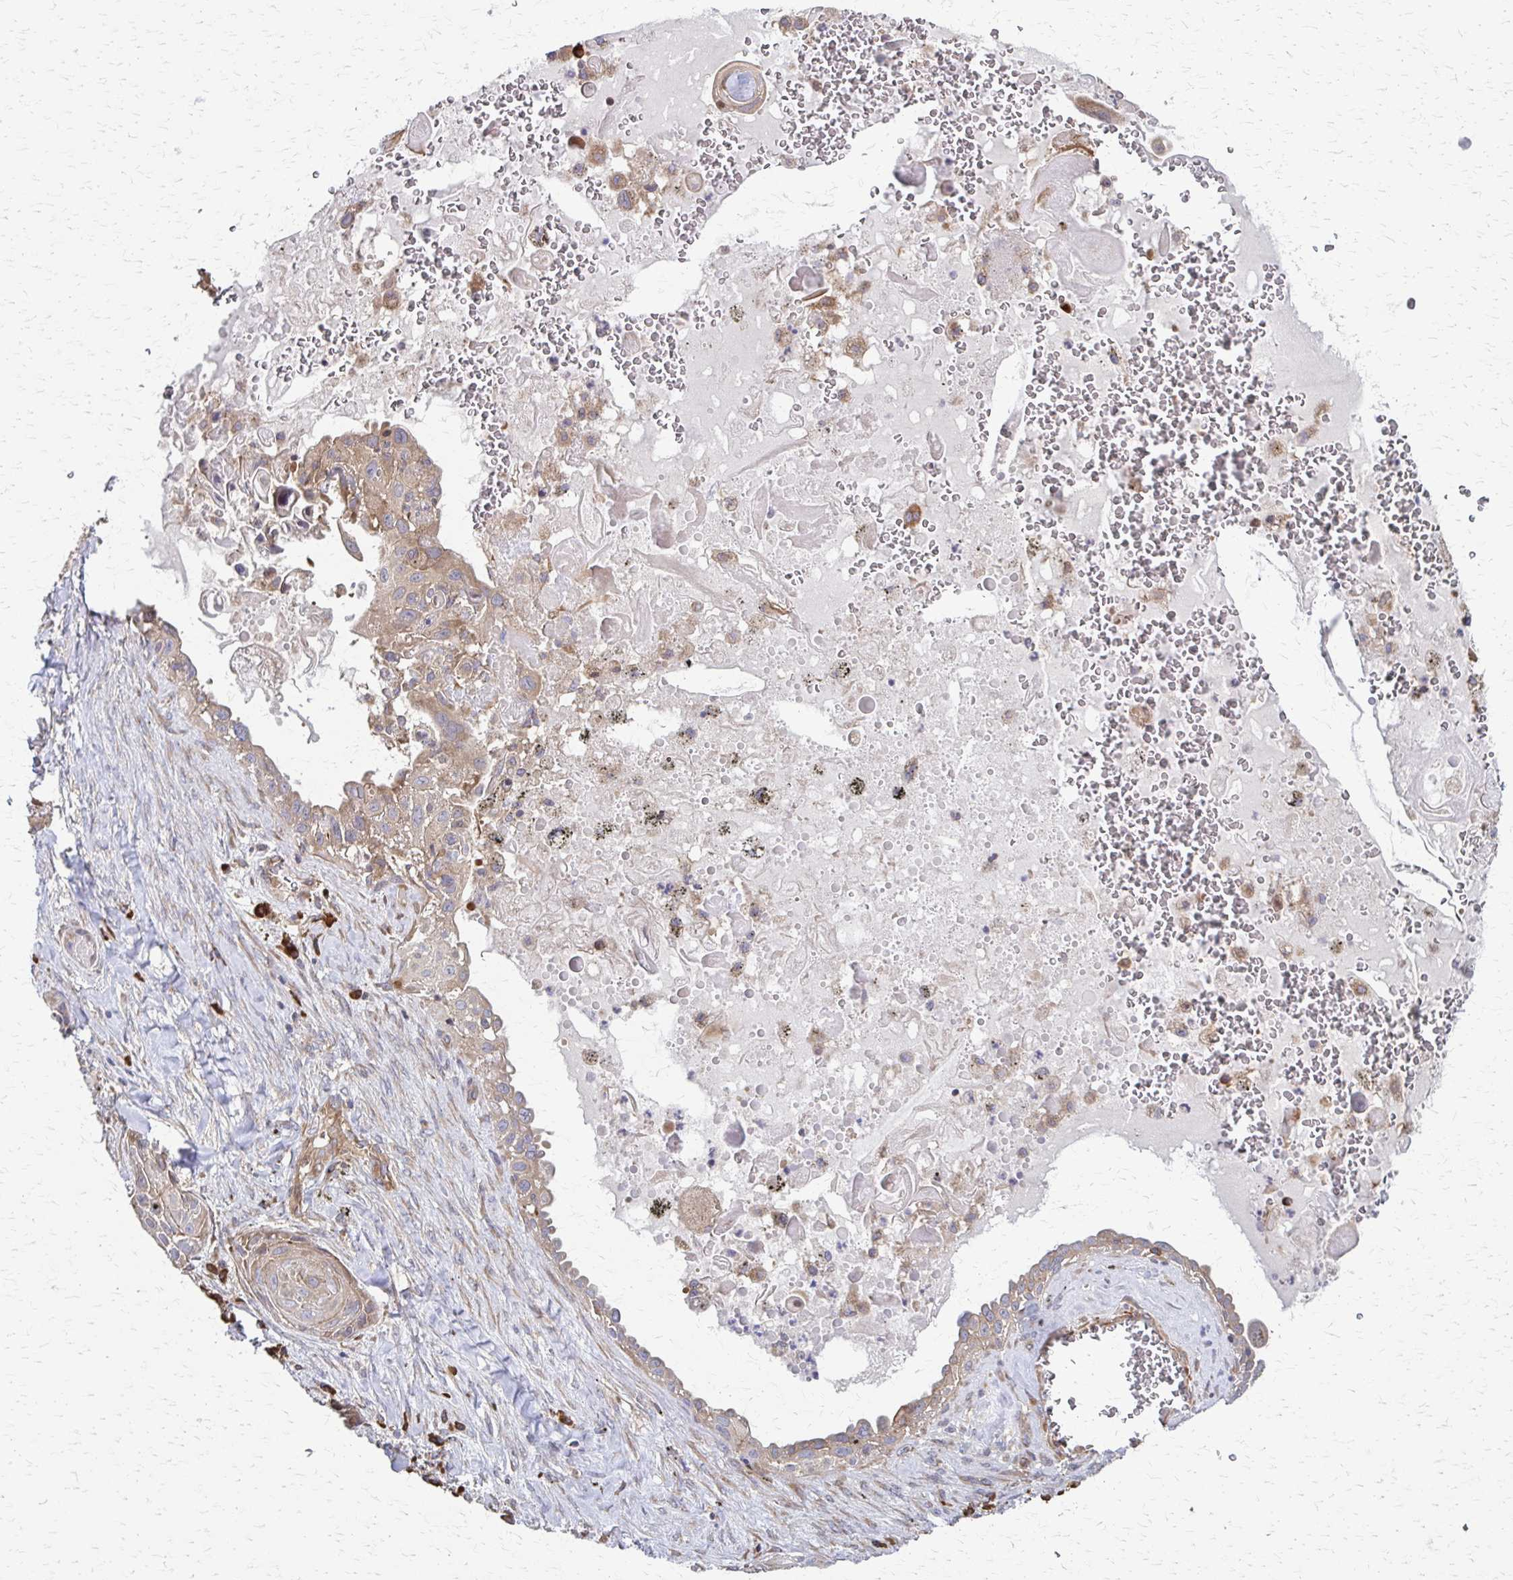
{"staining": {"intensity": "weak", "quantity": ">75%", "location": "cytoplasmic/membranous"}, "tissue": "lung cancer", "cell_type": "Tumor cells", "image_type": "cancer", "snomed": [{"axis": "morphology", "description": "Squamous cell carcinoma, NOS"}, {"axis": "topography", "description": "Lung"}], "caption": "Protein staining of squamous cell carcinoma (lung) tissue displays weak cytoplasmic/membranous positivity in about >75% of tumor cells.", "gene": "EEF2", "patient": {"sex": "male", "age": 79}}